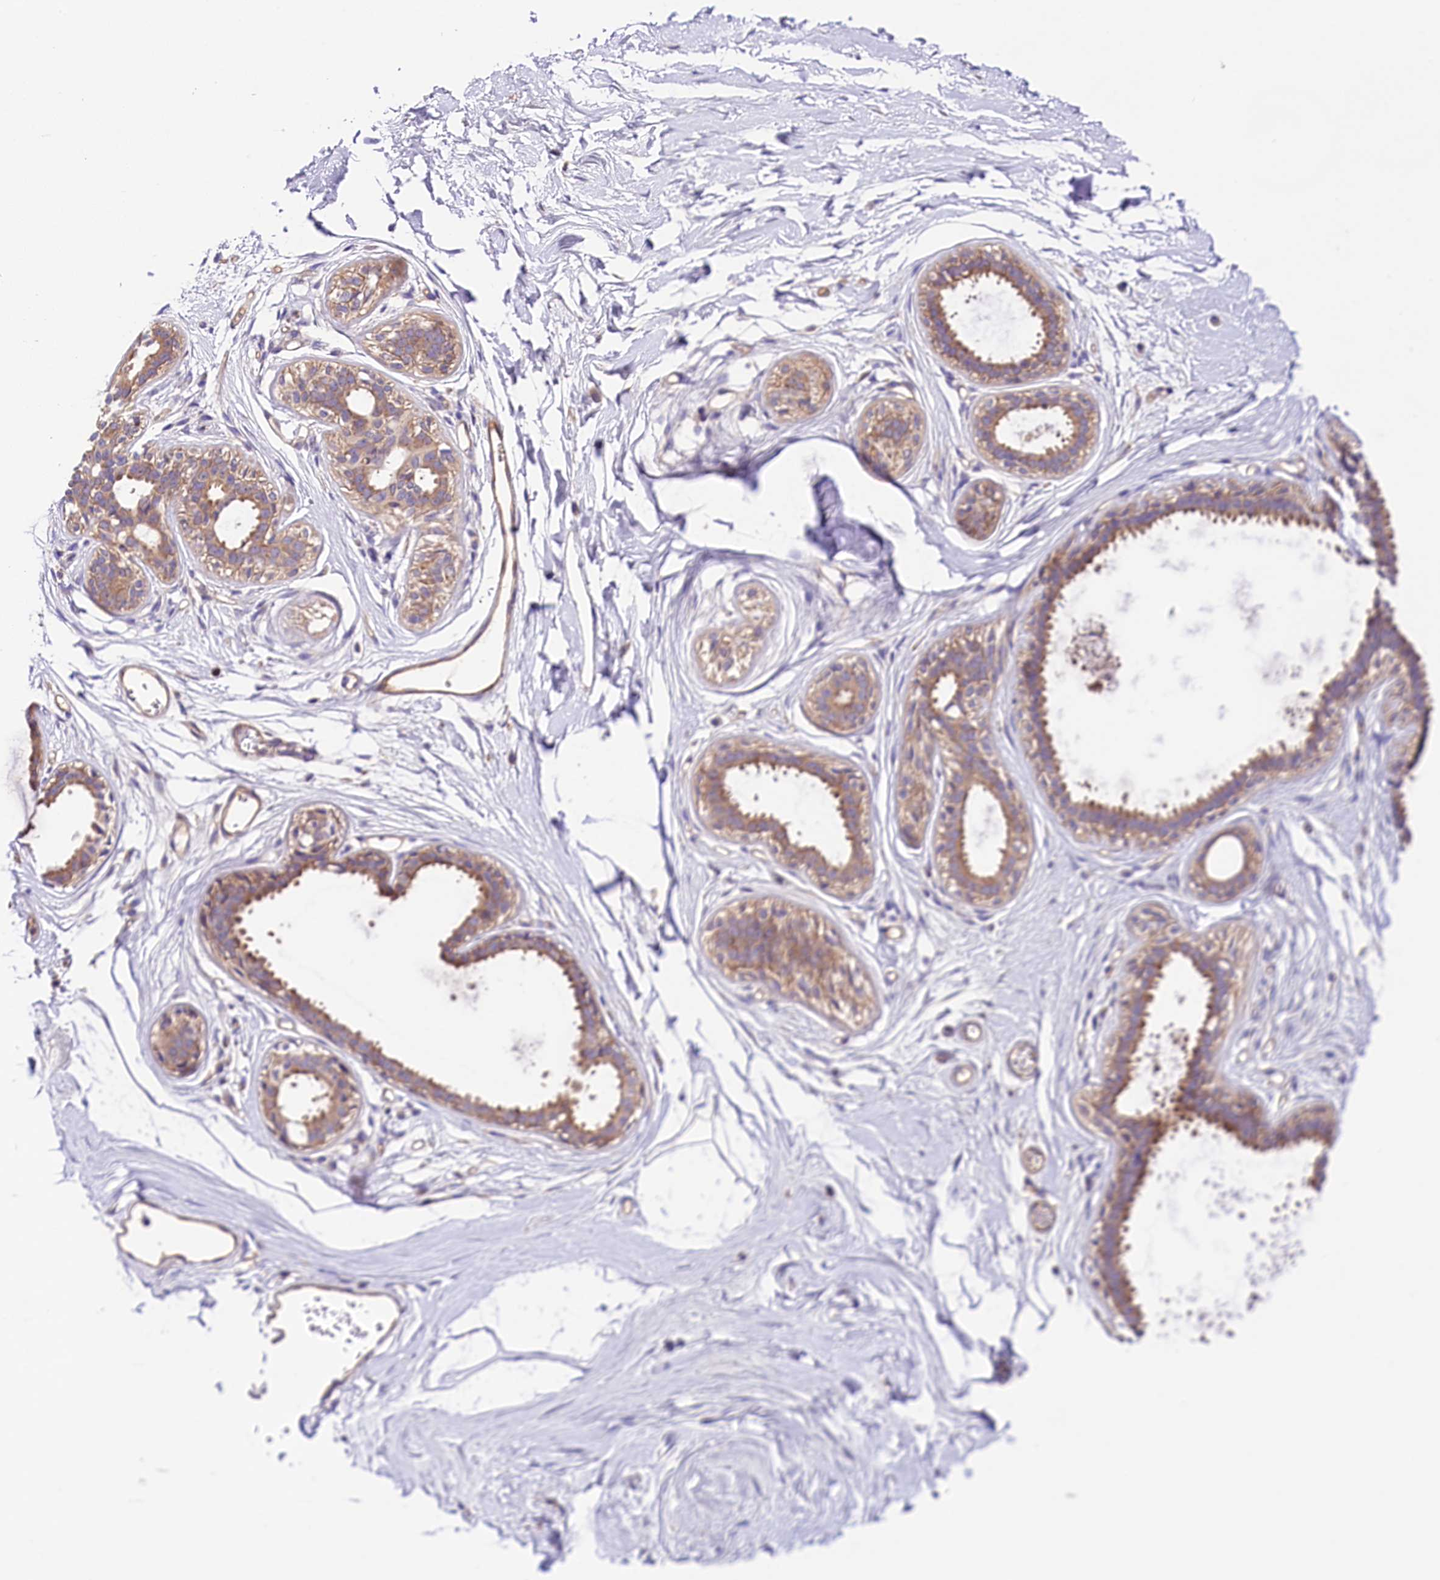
{"staining": {"intensity": "negative", "quantity": "none", "location": "none"}, "tissue": "breast", "cell_type": "Adipocytes", "image_type": "normal", "snomed": [{"axis": "morphology", "description": "Normal tissue, NOS"}, {"axis": "topography", "description": "Breast"}], "caption": "This is a photomicrograph of immunohistochemistry (IHC) staining of benign breast, which shows no positivity in adipocytes. (Immunohistochemistry (ihc), brightfield microscopy, high magnification).", "gene": "SPG11", "patient": {"sex": "female", "age": 45}}